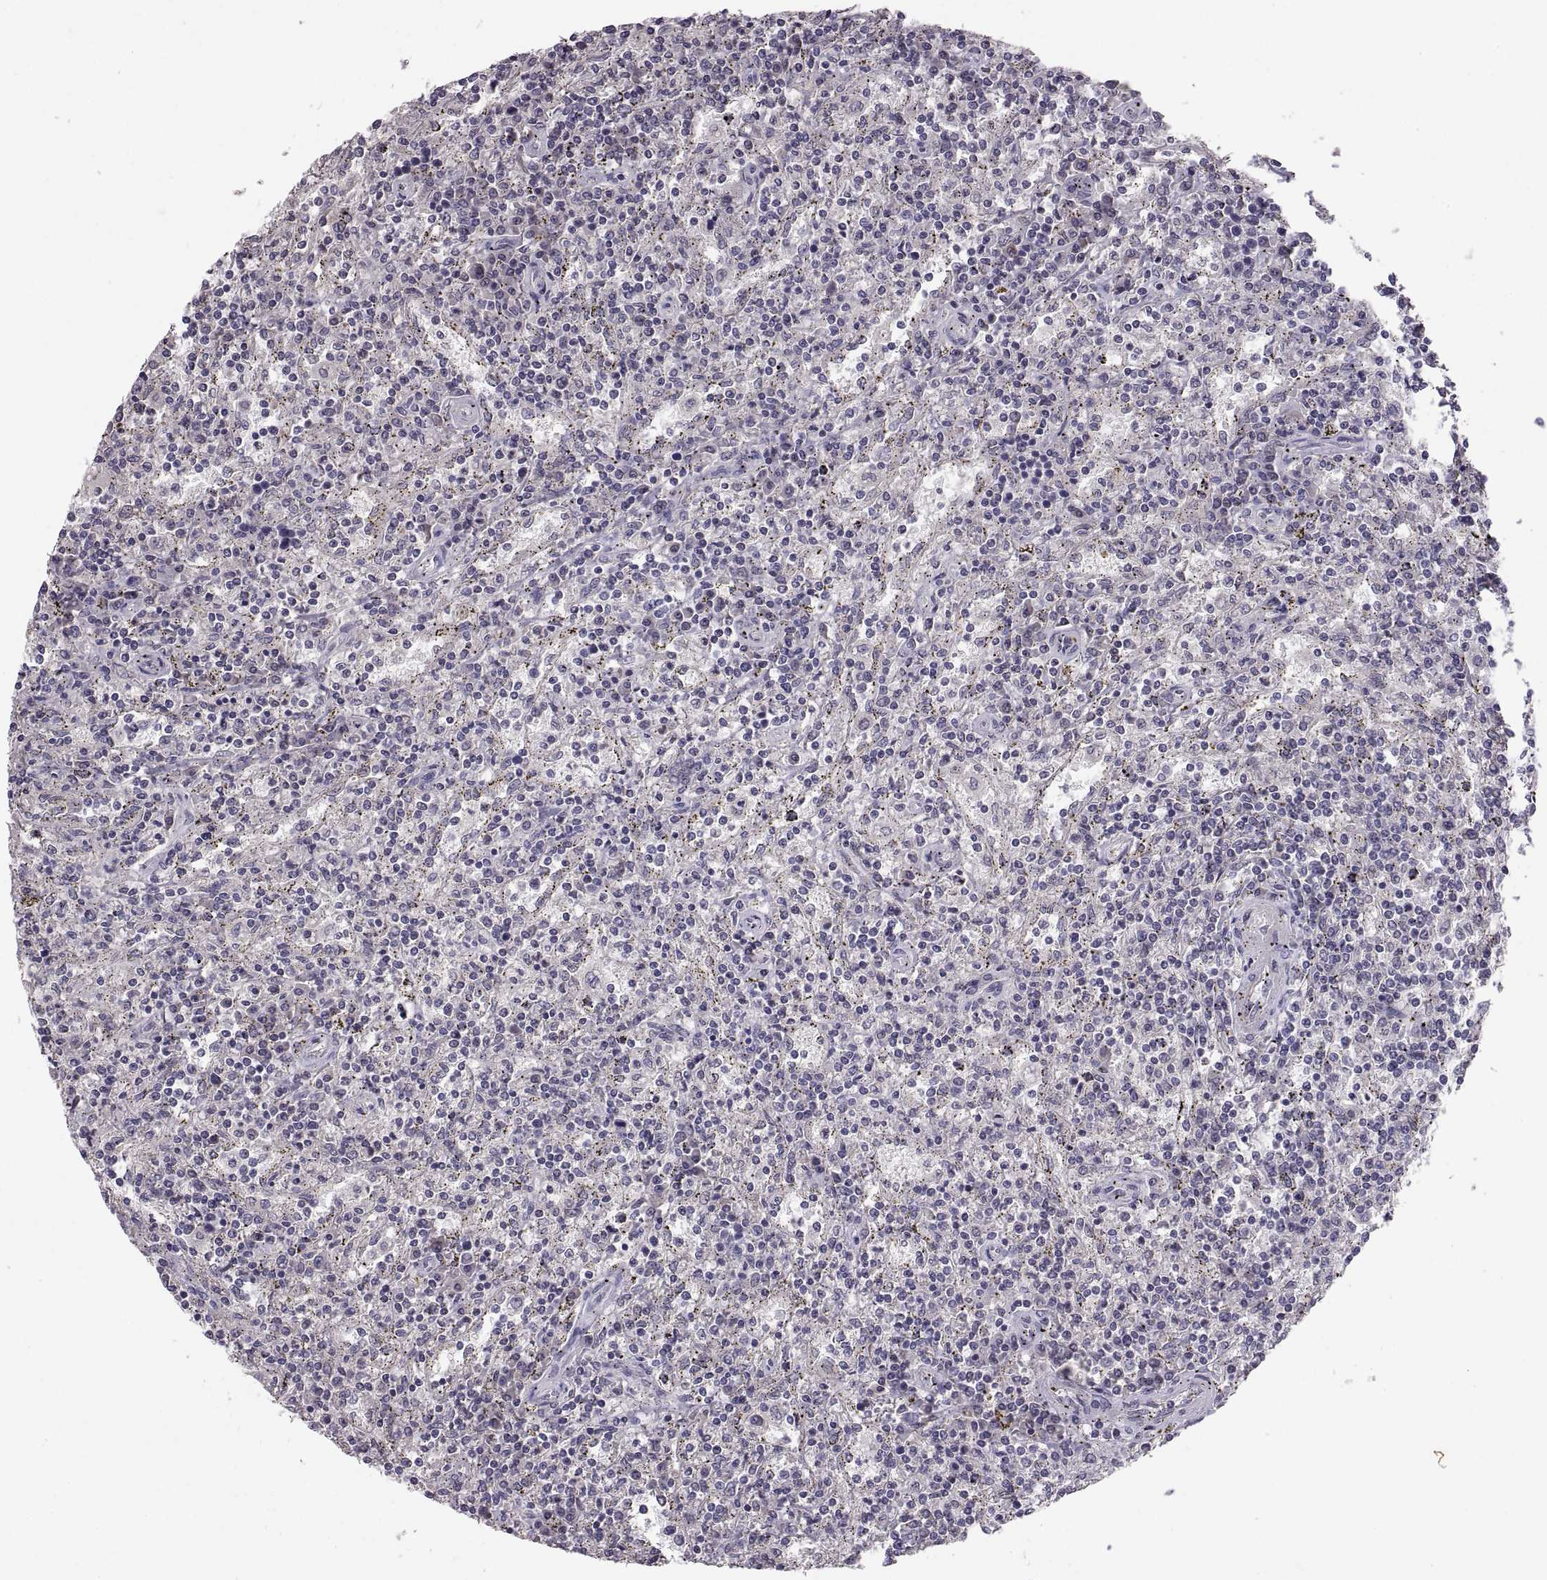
{"staining": {"intensity": "negative", "quantity": "none", "location": "none"}, "tissue": "lymphoma", "cell_type": "Tumor cells", "image_type": "cancer", "snomed": [{"axis": "morphology", "description": "Malignant lymphoma, non-Hodgkin's type, Low grade"}, {"axis": "topography", "description": "Spleen"}], "caption": "Immunohistochemistry histopathology image of neoplastic tissue: lymphoma stained with DAB (3,3'-diaminobenzidine) demonstrates no significant protein expression in tumor cells.", "gene": "PAX2", "patient": {"sex": "male", "age": 62}}